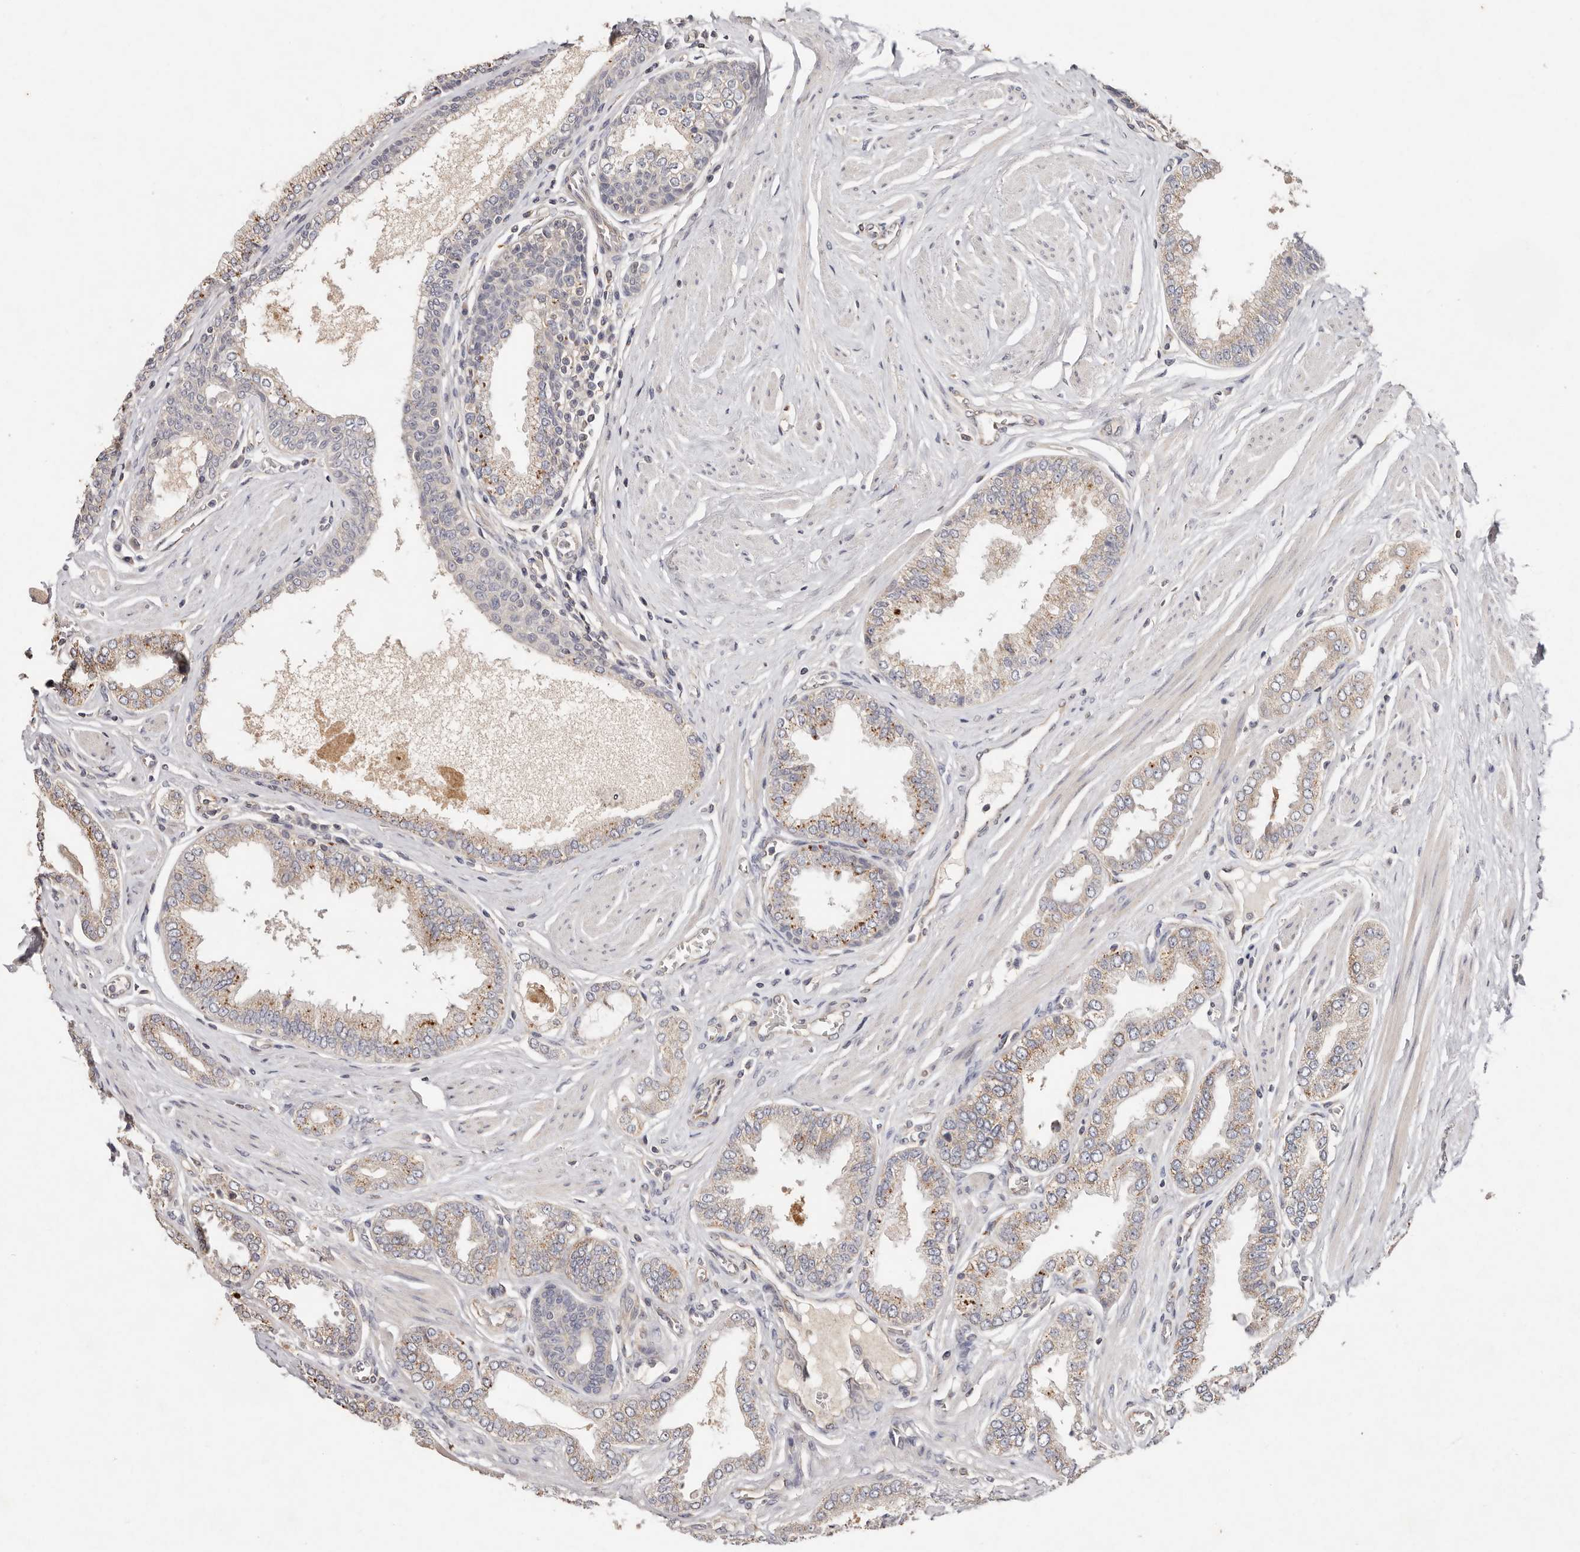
{"staining": {"intensity": "weak", "quantity": "25%-75%", "location": "cytoplasmic/membranous"}, "tissue": "prostate cancer", "cell_type": "Tumor cells", "image_type": "cancer", "snomed": [{"axis": "morphology", "description": "Adenocarcinoma, Low grade"}, {"axis": "topography", "description": "Prostate"}], "caption": "Immunohistochemistry image of human prostate cancer stained for a protein (brown), which shows low levels of weak cytoplasmic/membranous positivity in approximately 25%-75% of tumor cells.", "gene": "THBS3", "patient": {"sex": "male", "age": 63}}